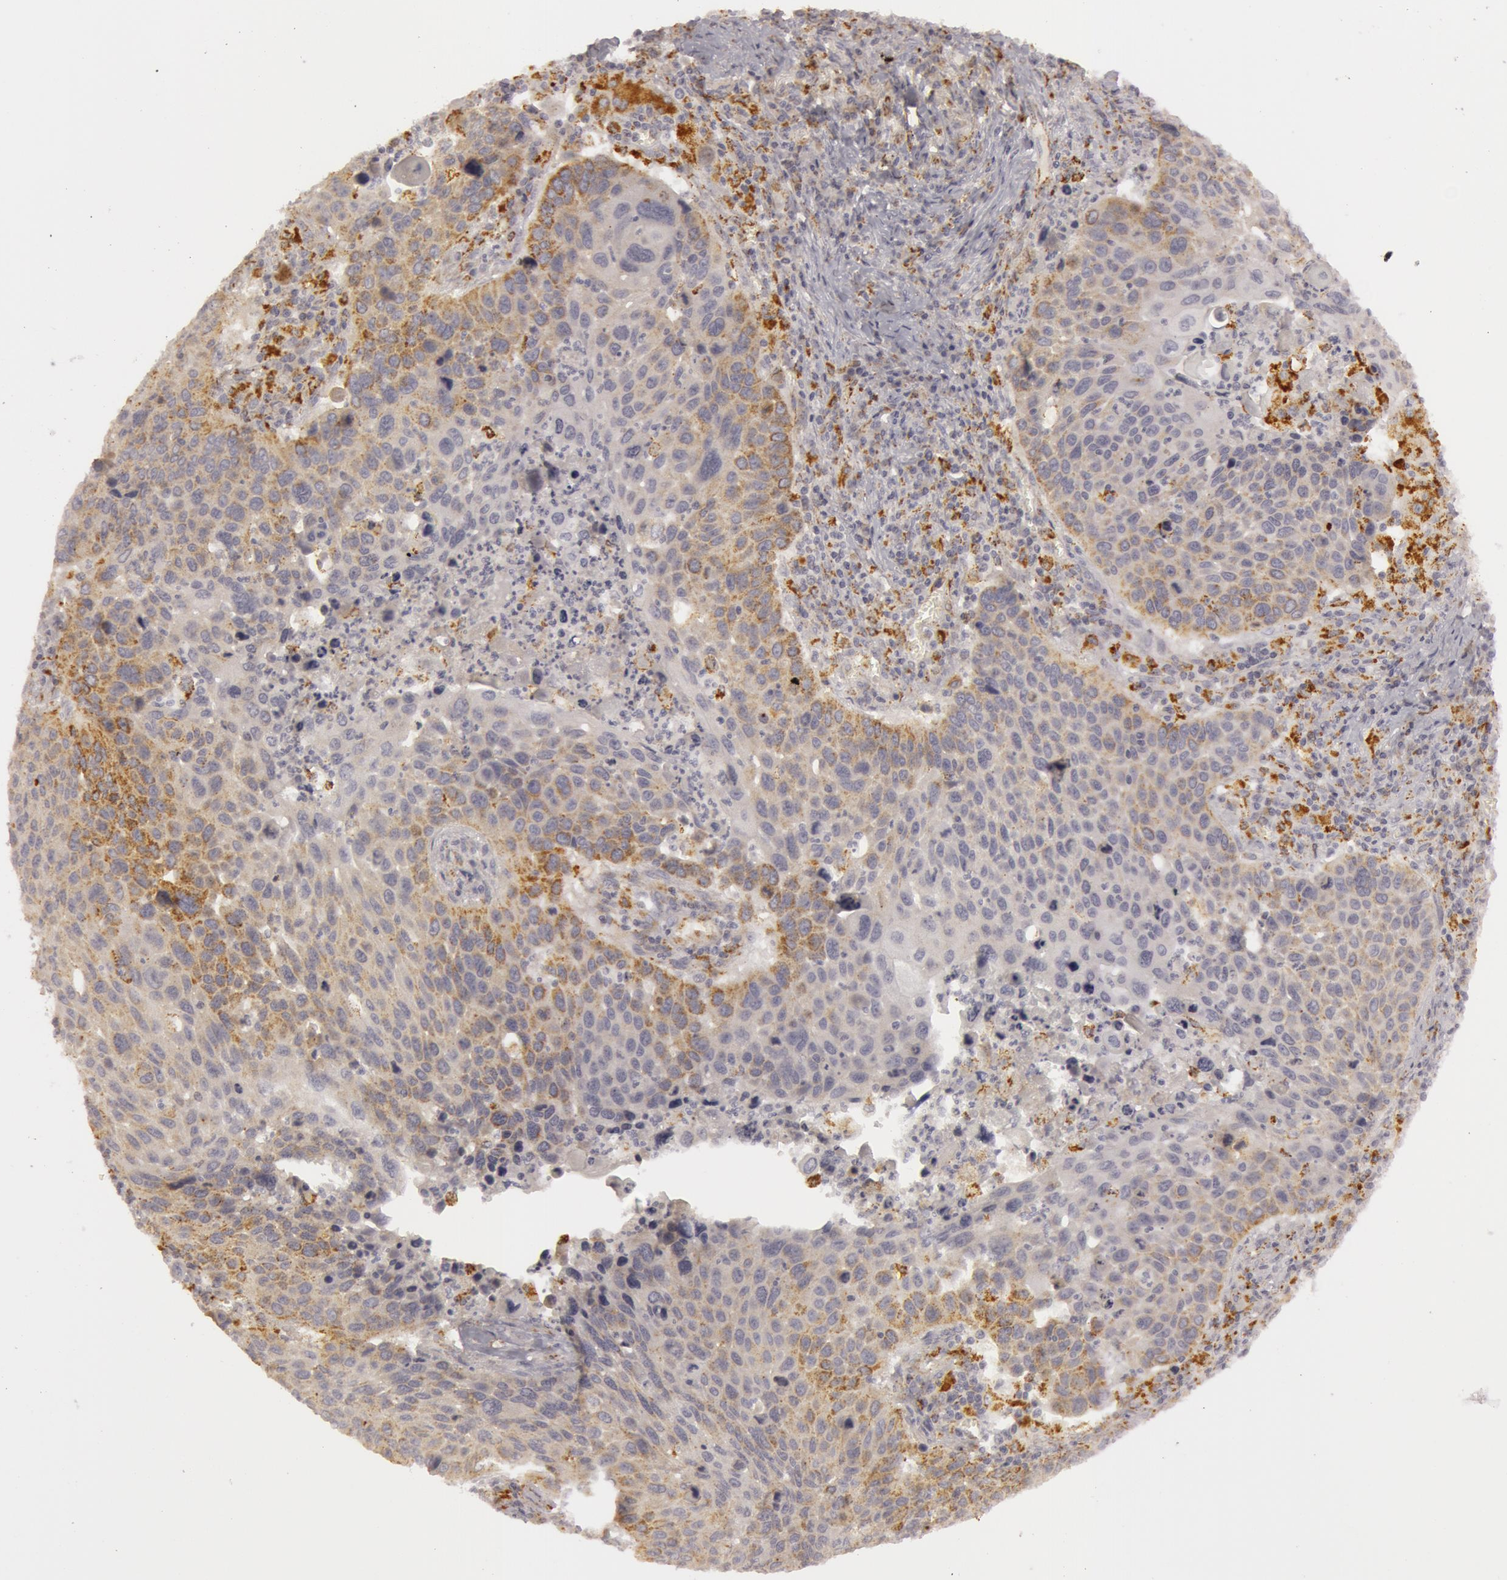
{"staining": {"intensity": "moderate", "quantity": "25%-75%", "location": "cytoplasmic/membranous"}, "tissue": "lung cancer", "cell_type": "Tumor cells", "image_type": "cancer", "snomed": [{"axis": "morphology", "description": "Squamous cell carcinoma, NOS"}, {"axis": "topography", "description": "Lung"}], "caption": "Immunohistochemistry (IHC) image of neoplastic tissue: squamous cell carcinoma (lung) stained using immunohistochemistry shows medium levels of moderate protein expression localized specifically in the cytoplasmic/membranous of tumor cells, appearing as a cytoplasmic/membranous brown color.", "gene": "C7", "patient": {"sex": "male", "age": 68}}